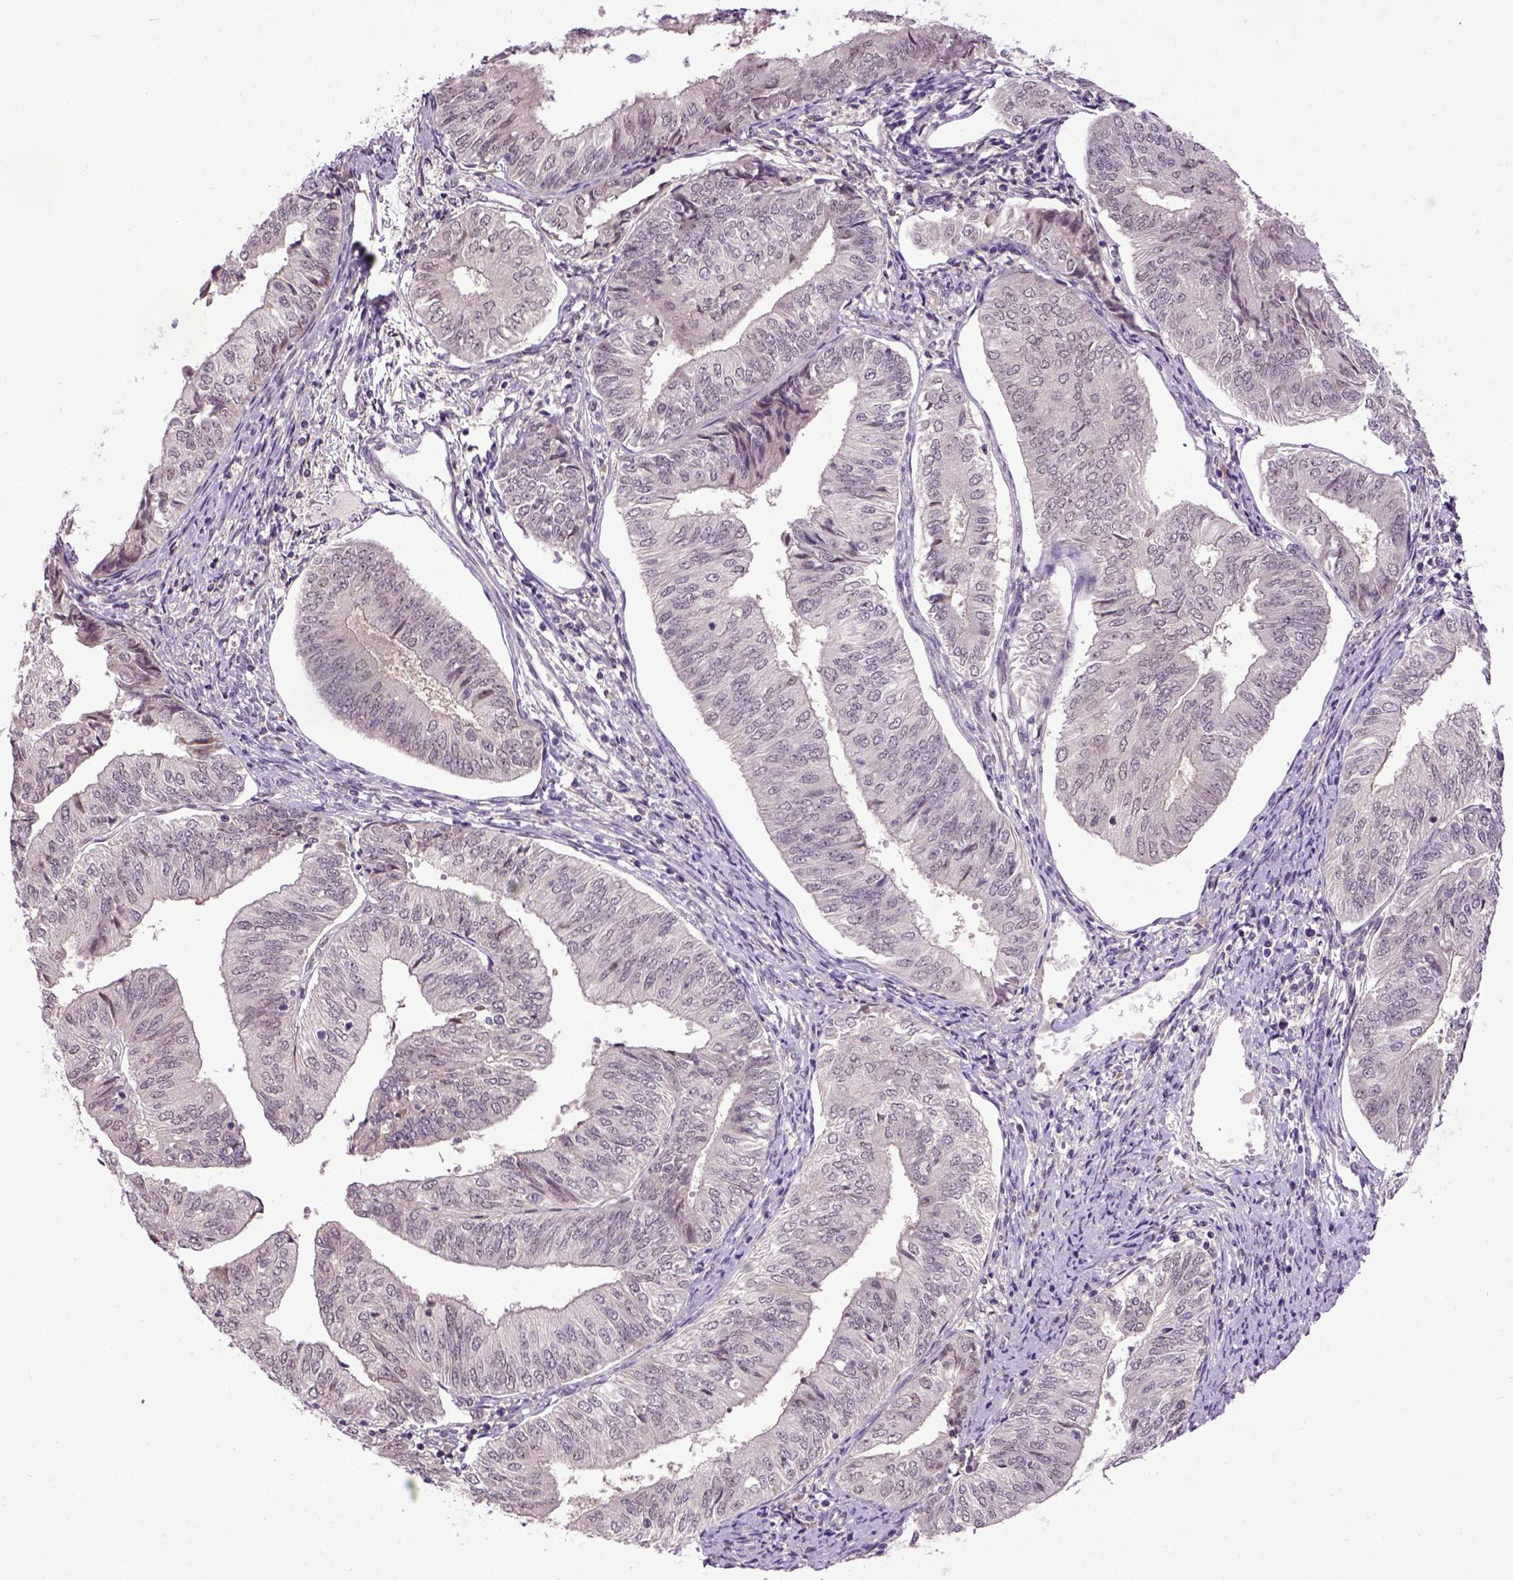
{"staining": {"intensity": "negative", "quantity": "none", "location": "none"}, "tissue": "endometrial cancer", "cell_type": "Tumor cells", "image_type": "cancer", "snomed": [{"axis": "morphology", "description": "Adenocarcinoma, NOS"}, {"axis": "topography", "description": "Endometrium"}], "caption": "The immunohistochemistry (IHC) histopathology image has no significant positivity in tumor cells of endometrial cancer tissue.", "gene": "RAB43", "patient": {"sex": "female", "age": 58}}